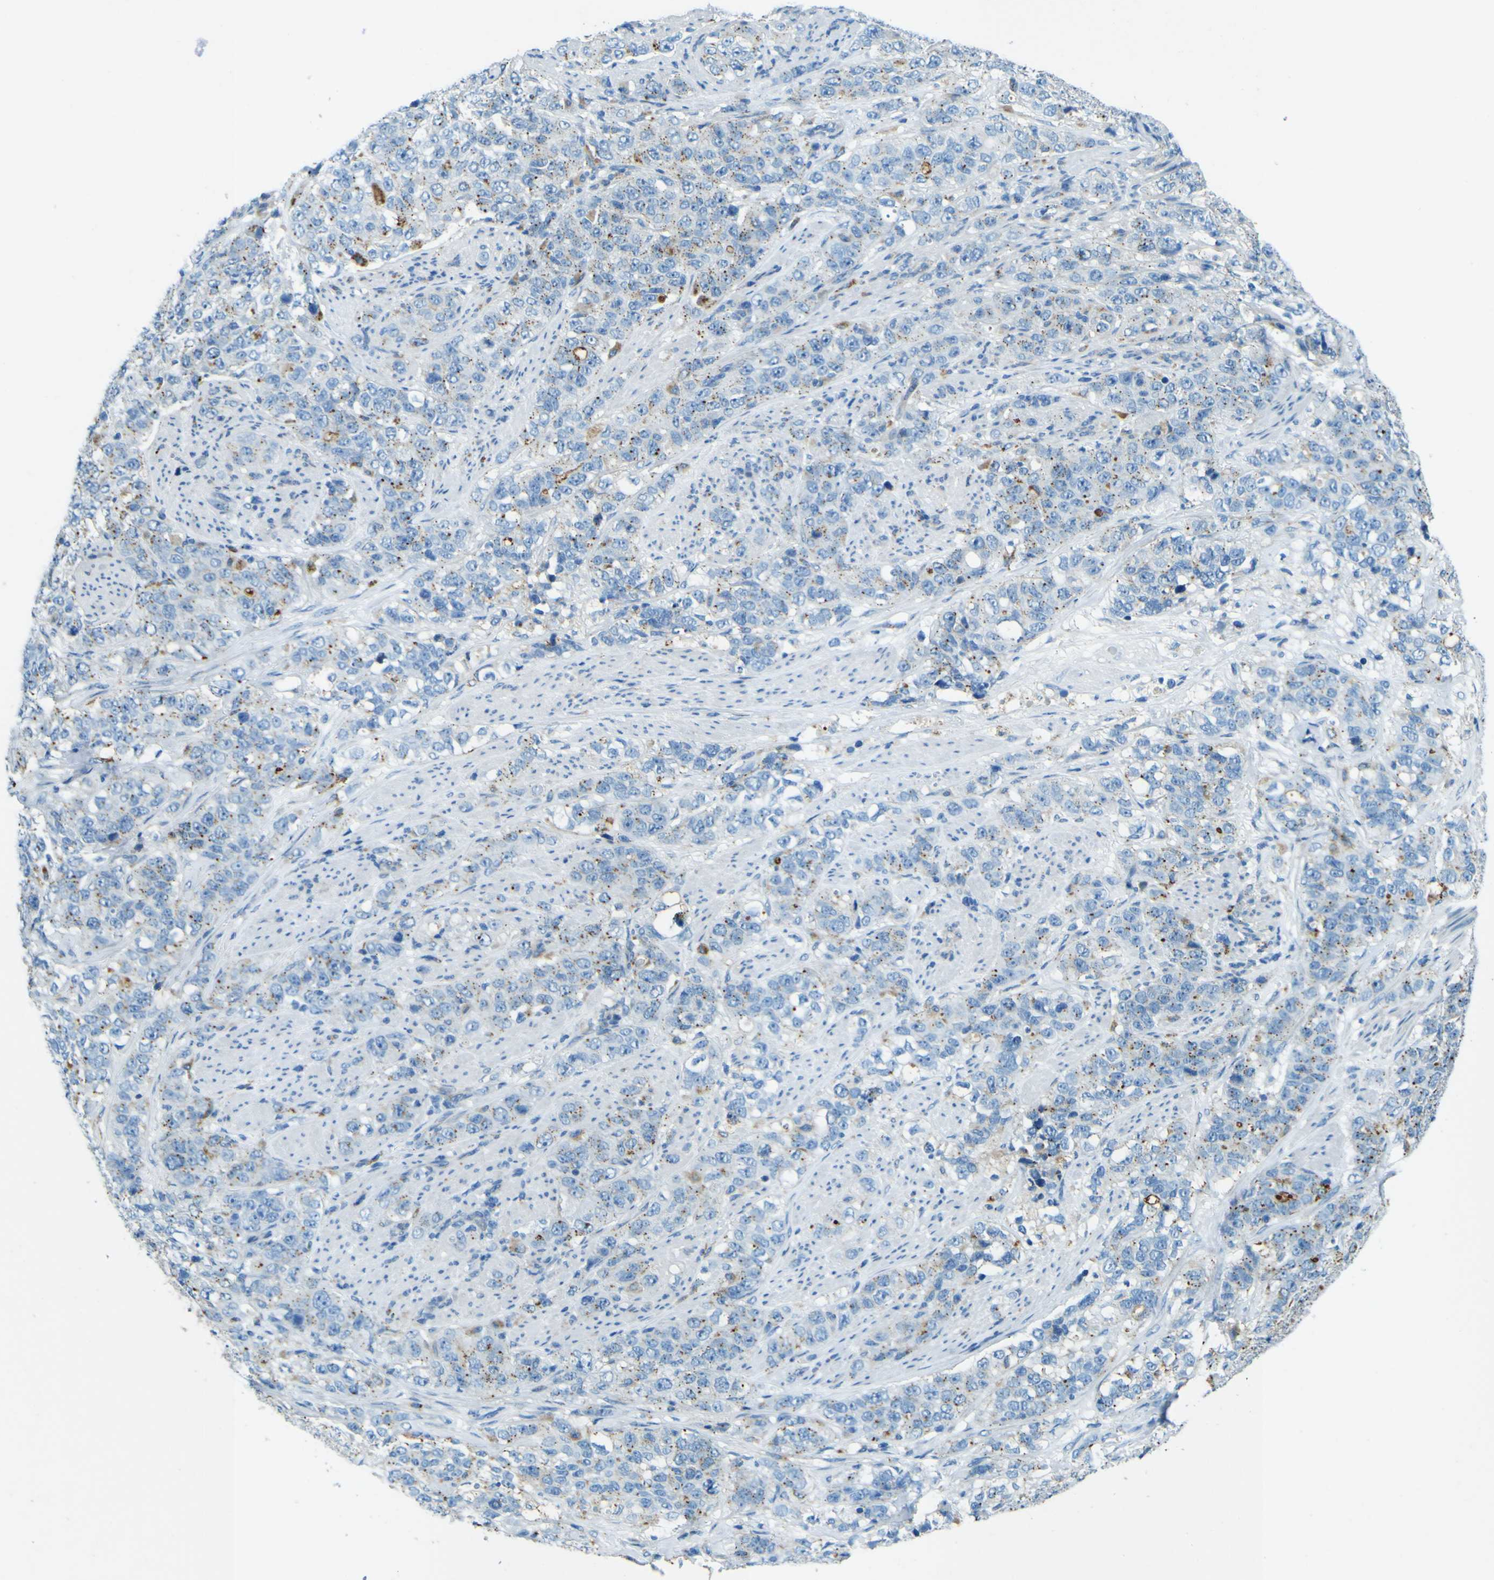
{"staining": {"intensity": "negative", "quantity": "none", "location": "none"}, "tissue": "stomach cancer", "cell_type": "Tumor cells", "image_type": "cancer", "snomed": [{"axis": "morphology", "description": "Adenocarcinoma, NOS"}, {"axis": "topography", "description": "Stomach"}], "caption": "A histopathology image of stomach cancer stained for a protein shows no brown staining in tumor cells. (DAB (3,3'-diaminobenzidine) immunohistochemistry (IHC), high magnification).", "gene": "PDE9A", "patient": {"sex": "male", "age": 48}}